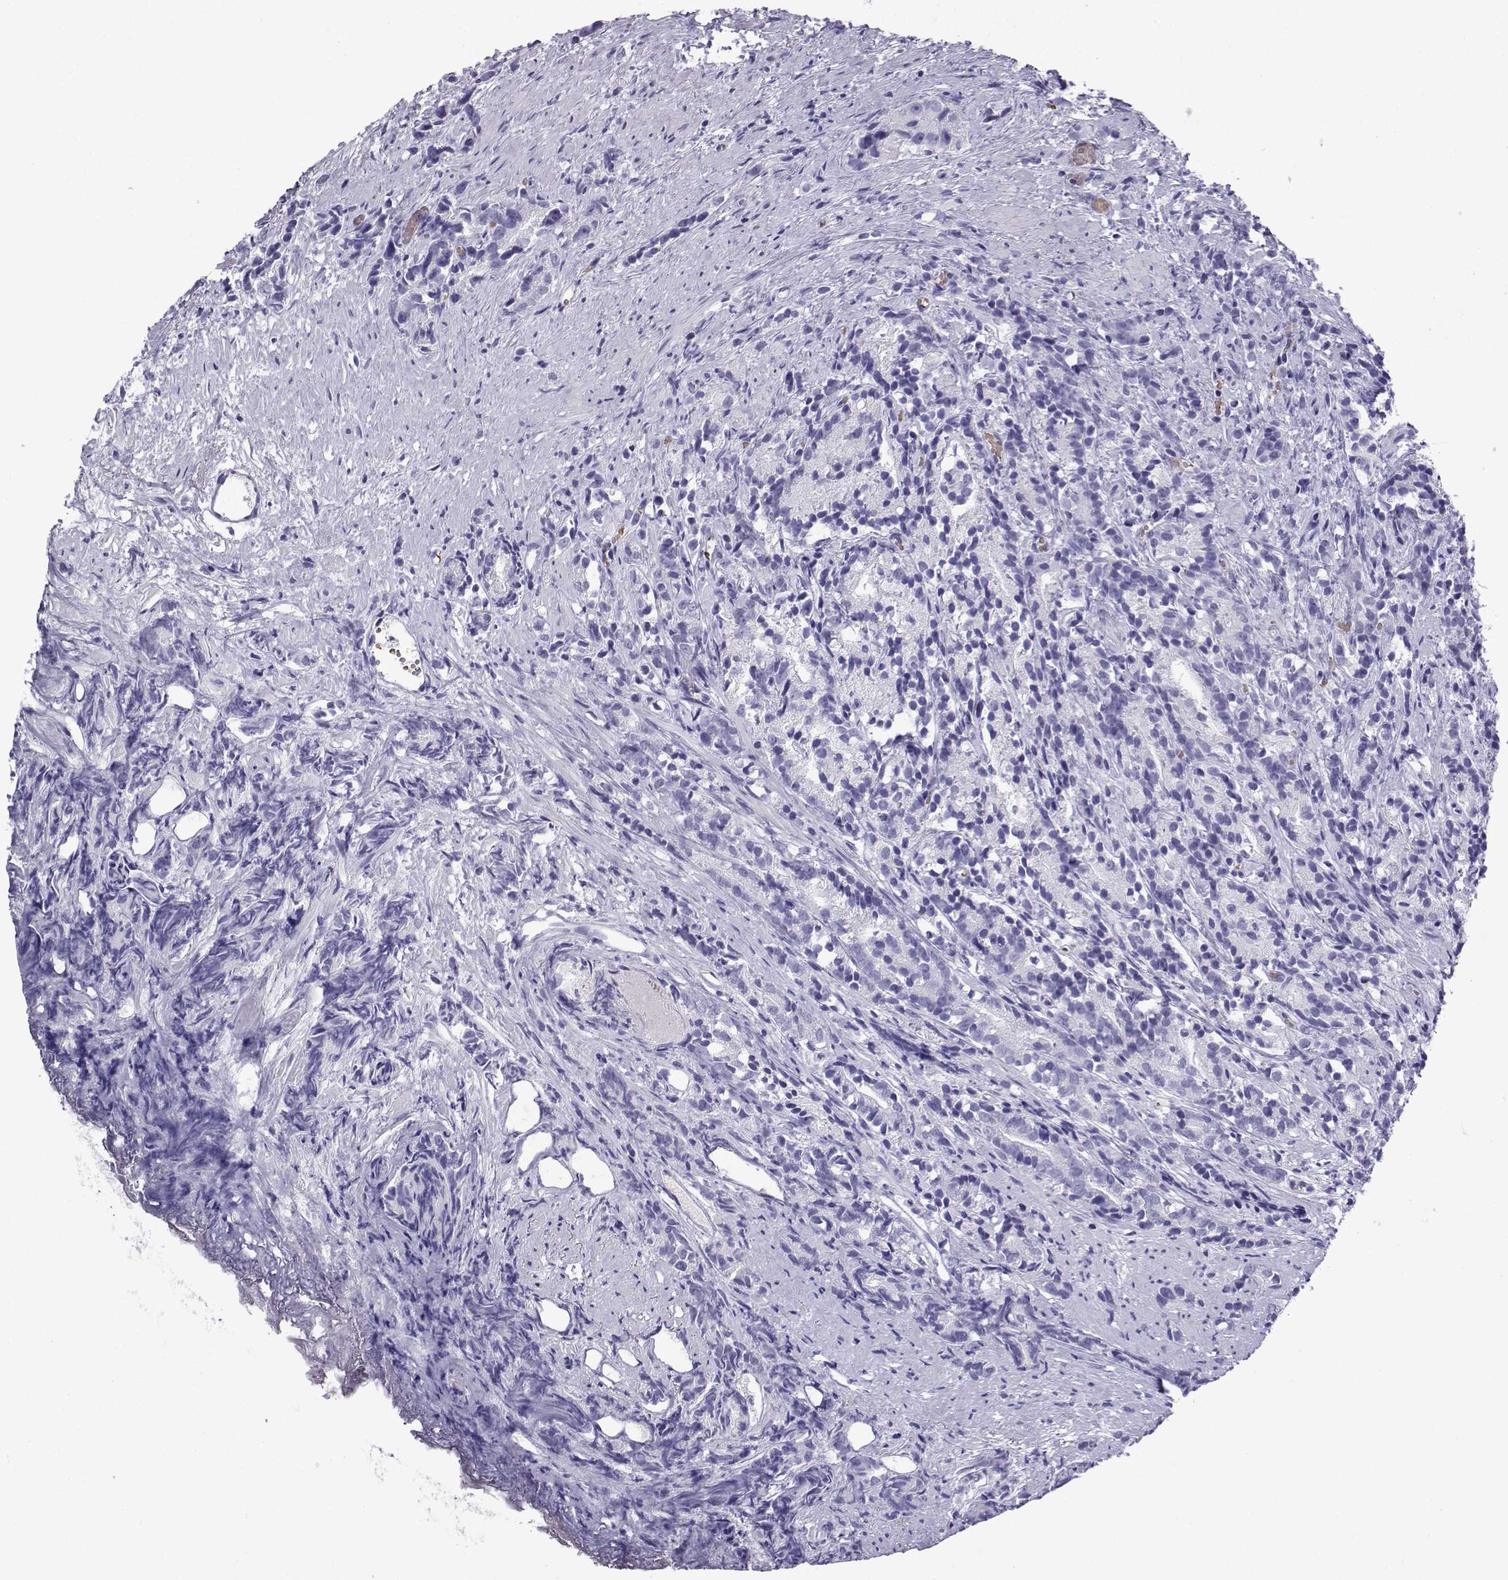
{"staining": {"intensity": "negative", "quantity": "none", "location": "none"}, "tissue": "prostate cancer", "cell_type": "Tumor cells", "image_type": "cancer", "snomed": [{"axis": "morphology", "description": "Adenocarcinoma, High grade"}, {"axis": "topography", "description": "Prostate"}], "caption": "This is a photomicrograph of immunohistochemistry staining of prostate adenocarcinoma (high-grade), which shows no expression in tumor cells.", "gene": "TRIM46", "patient": {"sex": "male", "age": 90}}